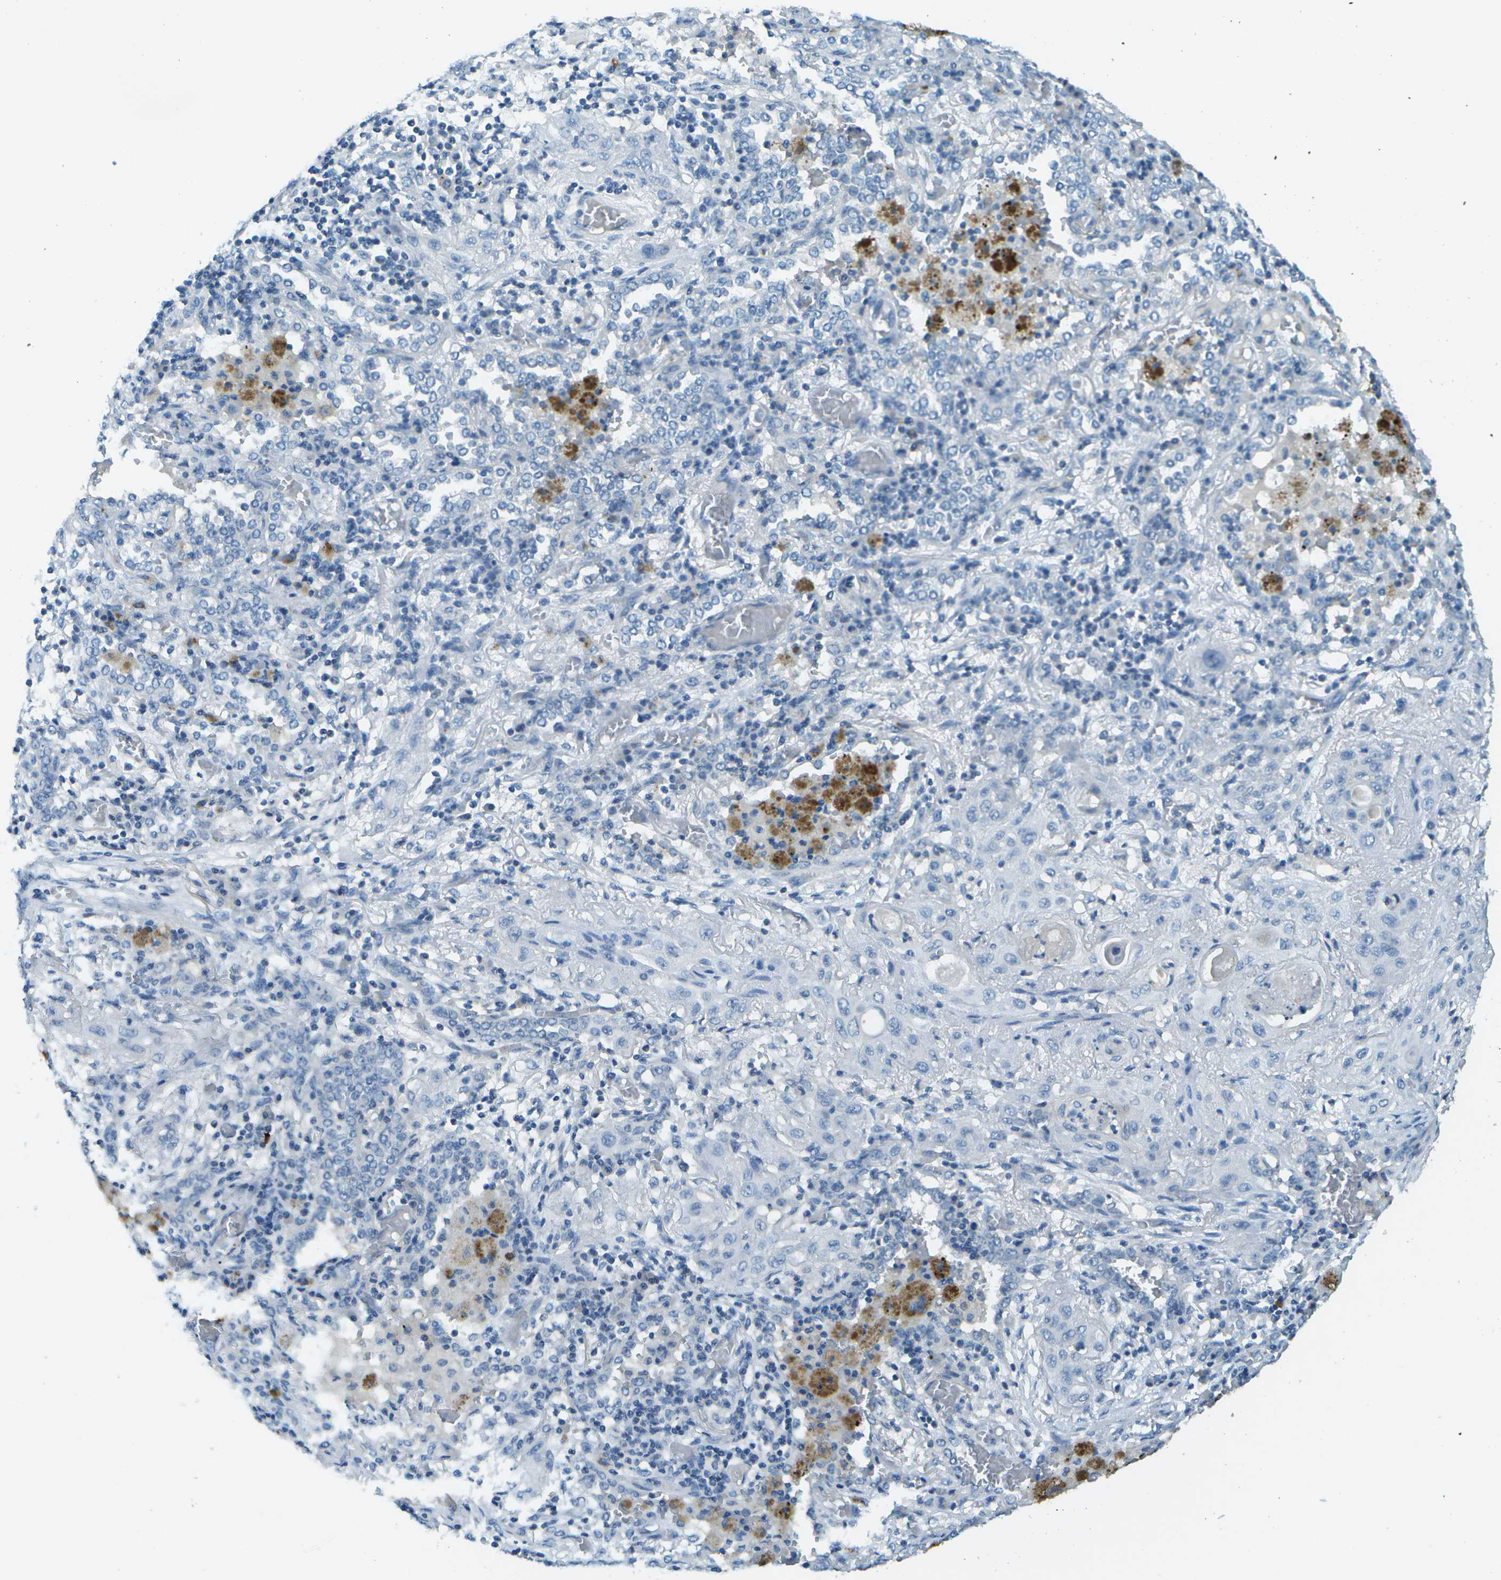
{"staining": {"intensity": "negative", "quantity": "none", "location": "none"}, "tissue": "lung cancer", "cell_type": "Tumor cells", "image_type": "cancer", "snomed": [{"axis": "morphology", "description": "Squamous cell carcinoma, NOS"}, {"axis": "topography", "description": "Lung"}], "caption": "Immunohistochemistry photomicrograph of squamous cell carcinoma (lung) stained for a protein (brown), which demonstrates no expression in tumor cells. (DAB immunohistochemistry (IHC) with hematoxylin counter stain).", "gene": "LGI2", "patient": {"sex": "female", "age": 47}}